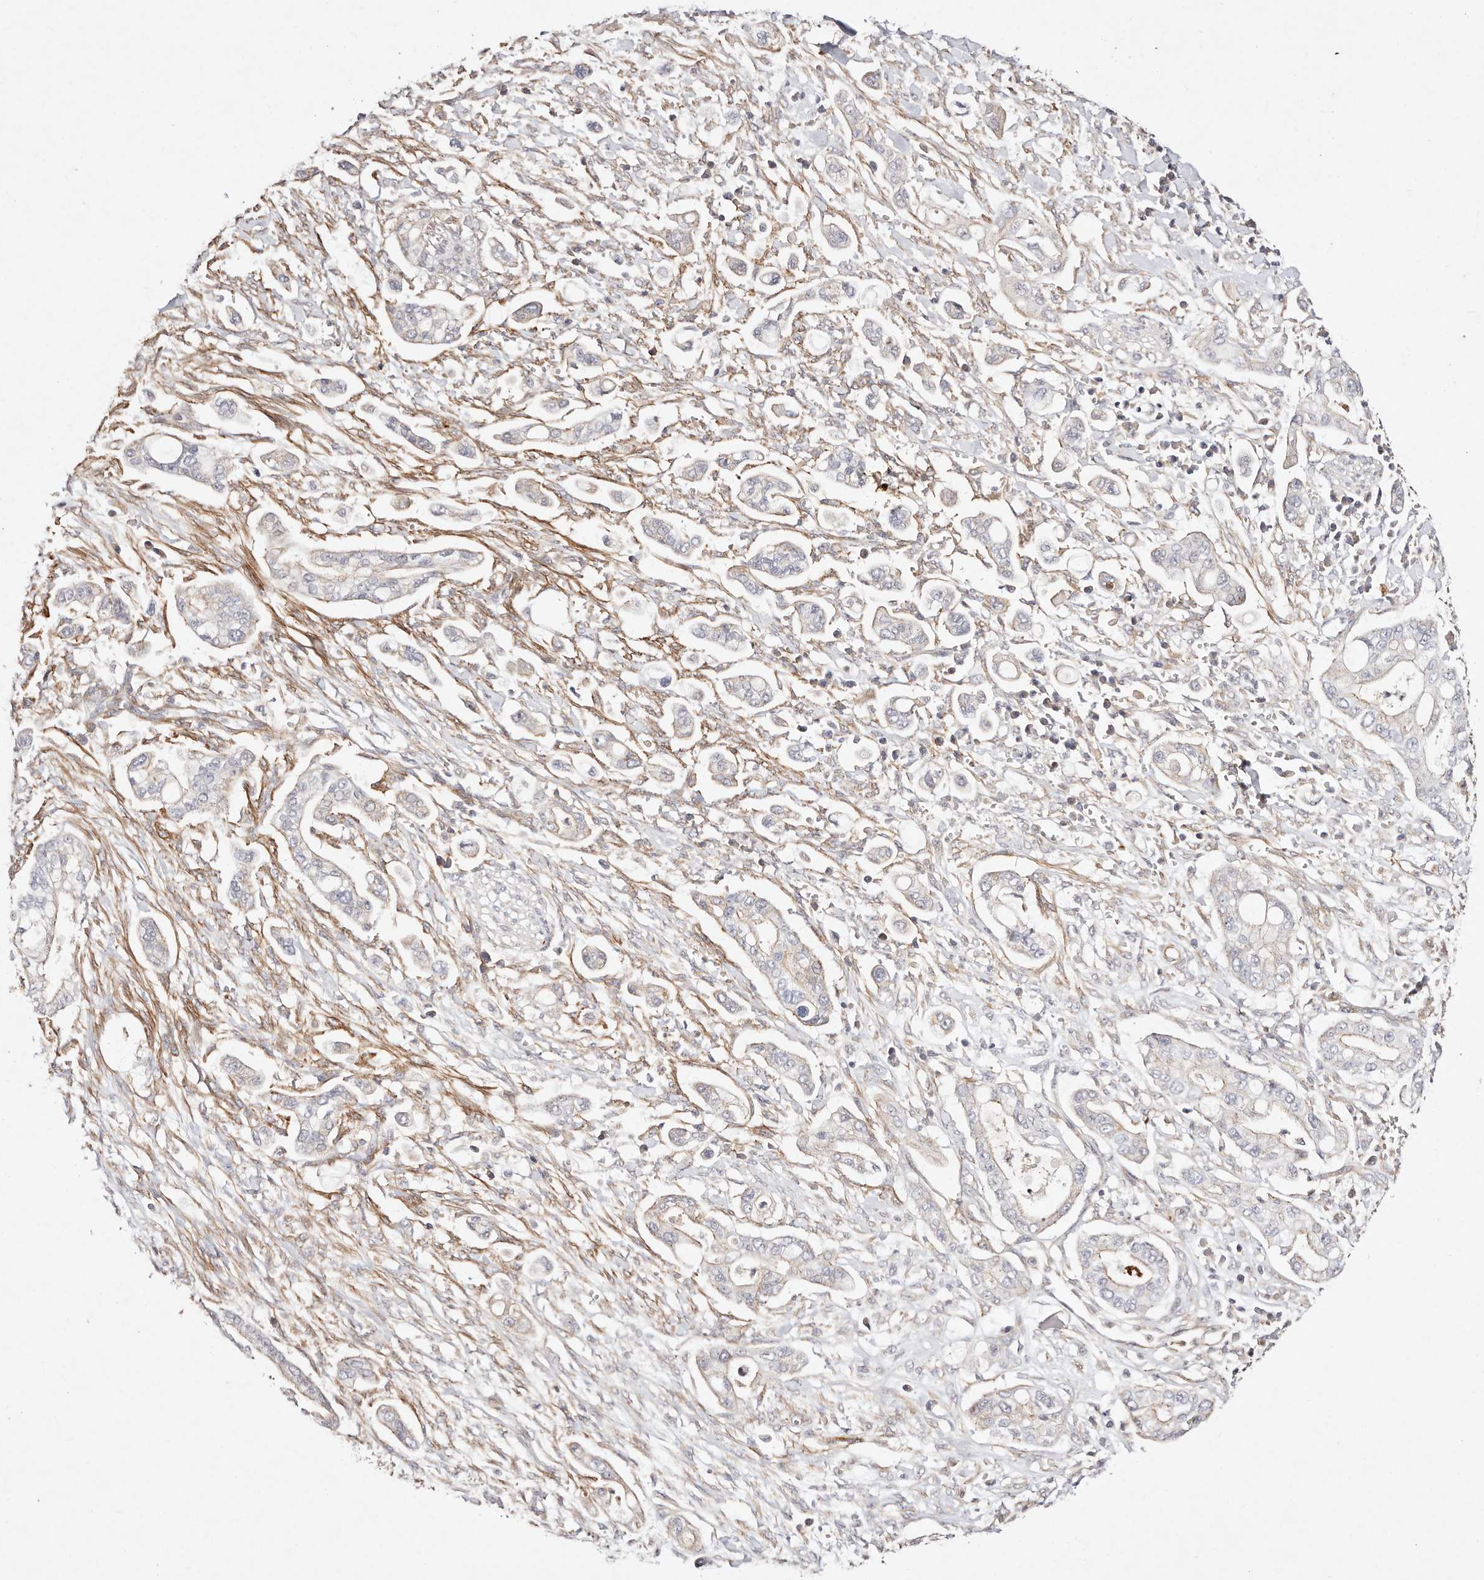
{"staining": {"intensity": "negative", "quantity": "none", "location": "none"}, "tissue": "pancreatic cancer", "cell_type": "Tumor cells", "image_type": "cancer", "snomed": [{"axis": "morphology", "description": "Adenocarcinoma, NOS"}, {"axis": "topography", "description": "Pancreas"}], "caption": "Human pancreatic cancer (adenocarcinoma) stained for a protein using immunohistochemistry demonstrates no staining in tumor cells.", "gene": "MTMR11", "patient": {"sex": "male", "age": 68}}